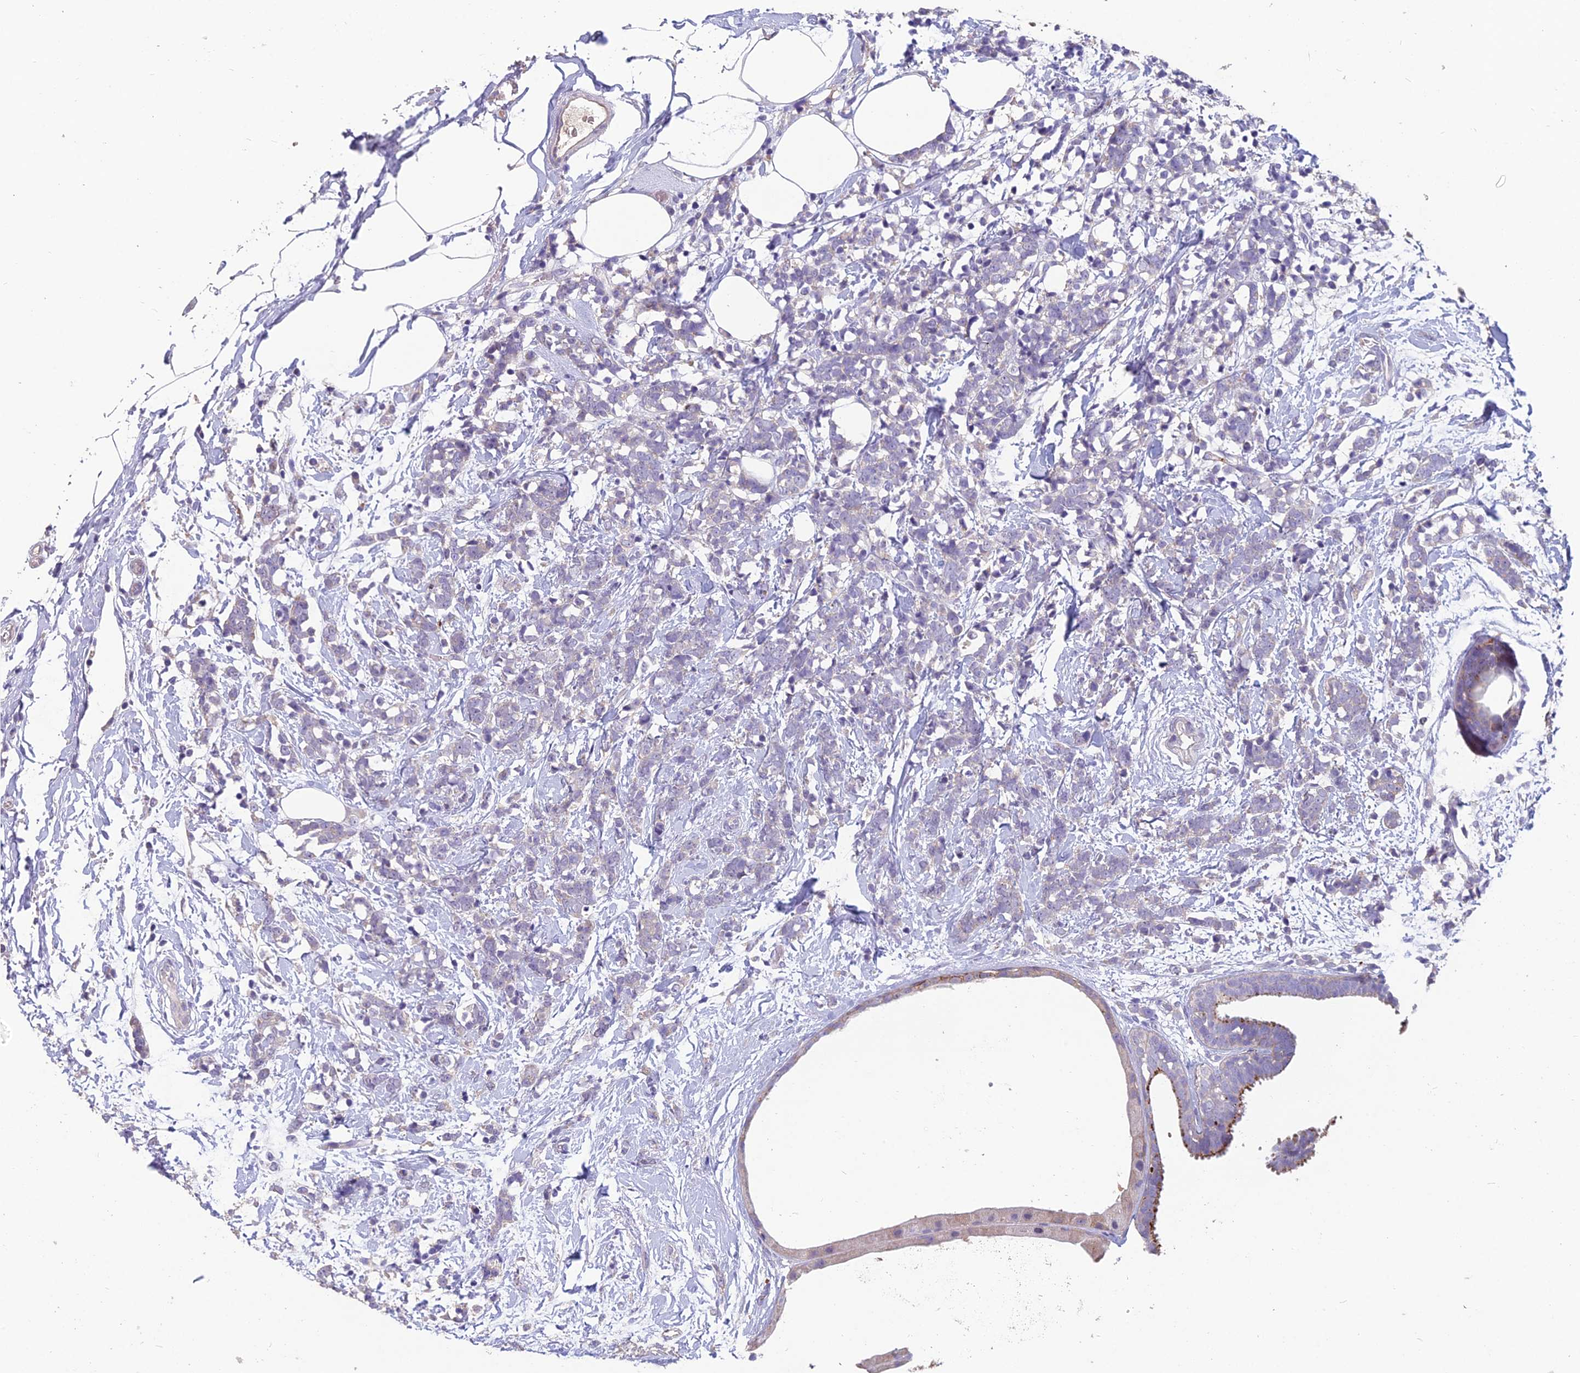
{"staining": {"intensity": "weak", "quantity": "<25%", "location": "cytoplasmic/membranous"}, "tissue": "breast cancer", "cell_type": "Tumor cells", "image_type": "cancer", "snomed": [{"axis": "morphology", "description": "Lobular carcinoma"}, {"axis": "topography", "description": "Breast"}], "caption": "Immunohistochemistry (IHC) image of neoplastic tissue: human breast lobular carcinoma stained with DAB (3,3'-diaminobenzidine) exhibits no significant protein expression in tumor cells.", "gene": "CEACAM16", "patient": {"sex": "female", "age": 58}}